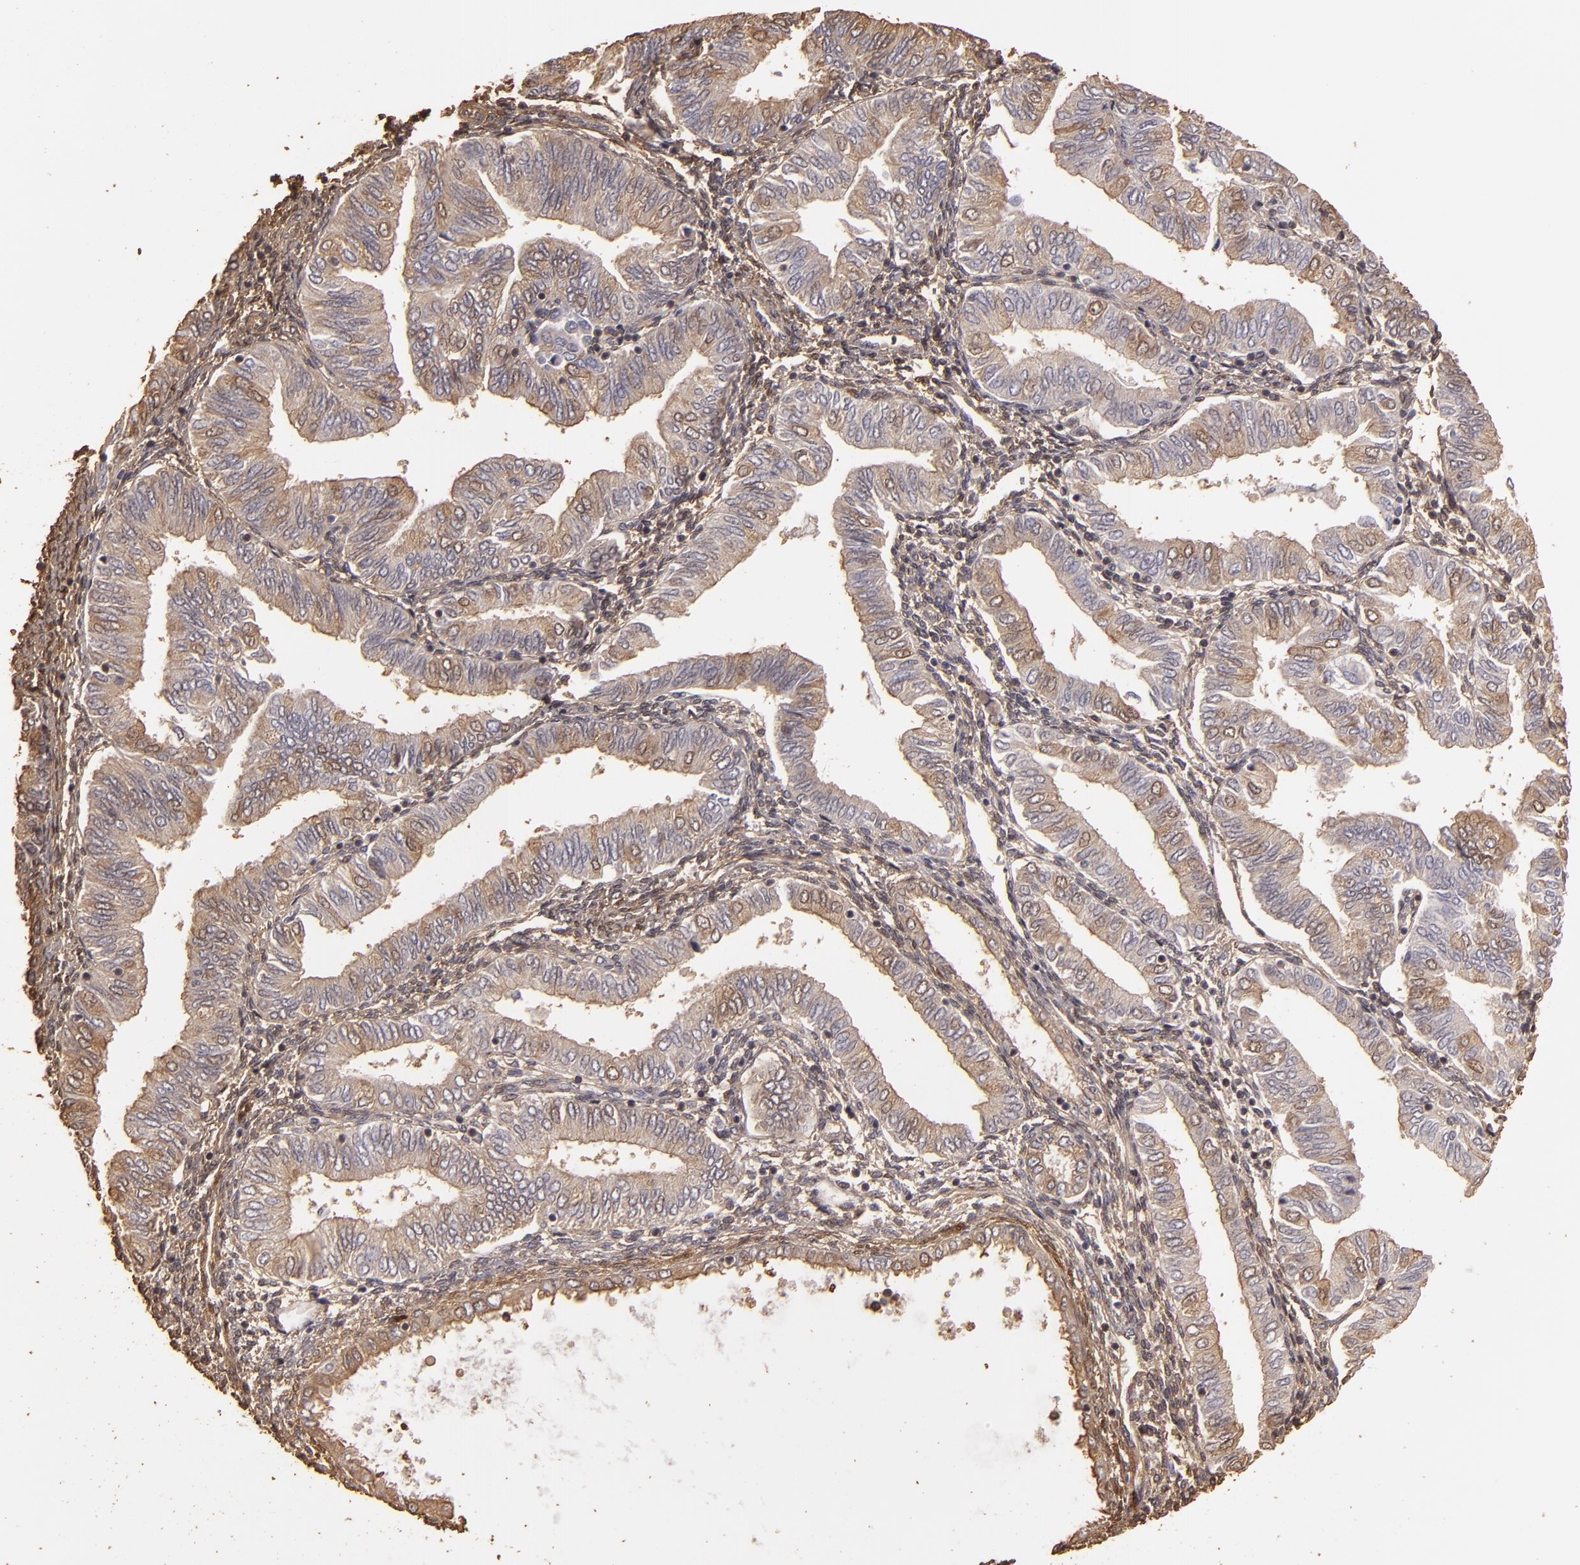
{"staining": {"intensity": "weak", "quantity": ">75%", "location": "cytoplasmic/membranous"}, "tissue": "endometrial cancer", "cell_type": "Tumor cells", "image_type": "cancer", "snomed": [{"axis": "morphology", "description": "Adenocarcinoma, NOS"}, {"axis": "topography", "description": "Endometrium"}], "caption": "The histopathology image exhibits staining of endometrial cancer, revealing weak cytoplasmic/membranous protein staining (brown color) within tumor cells.", "gene": "HSPB6", "patient": {"sex": "female", "age": 51}}